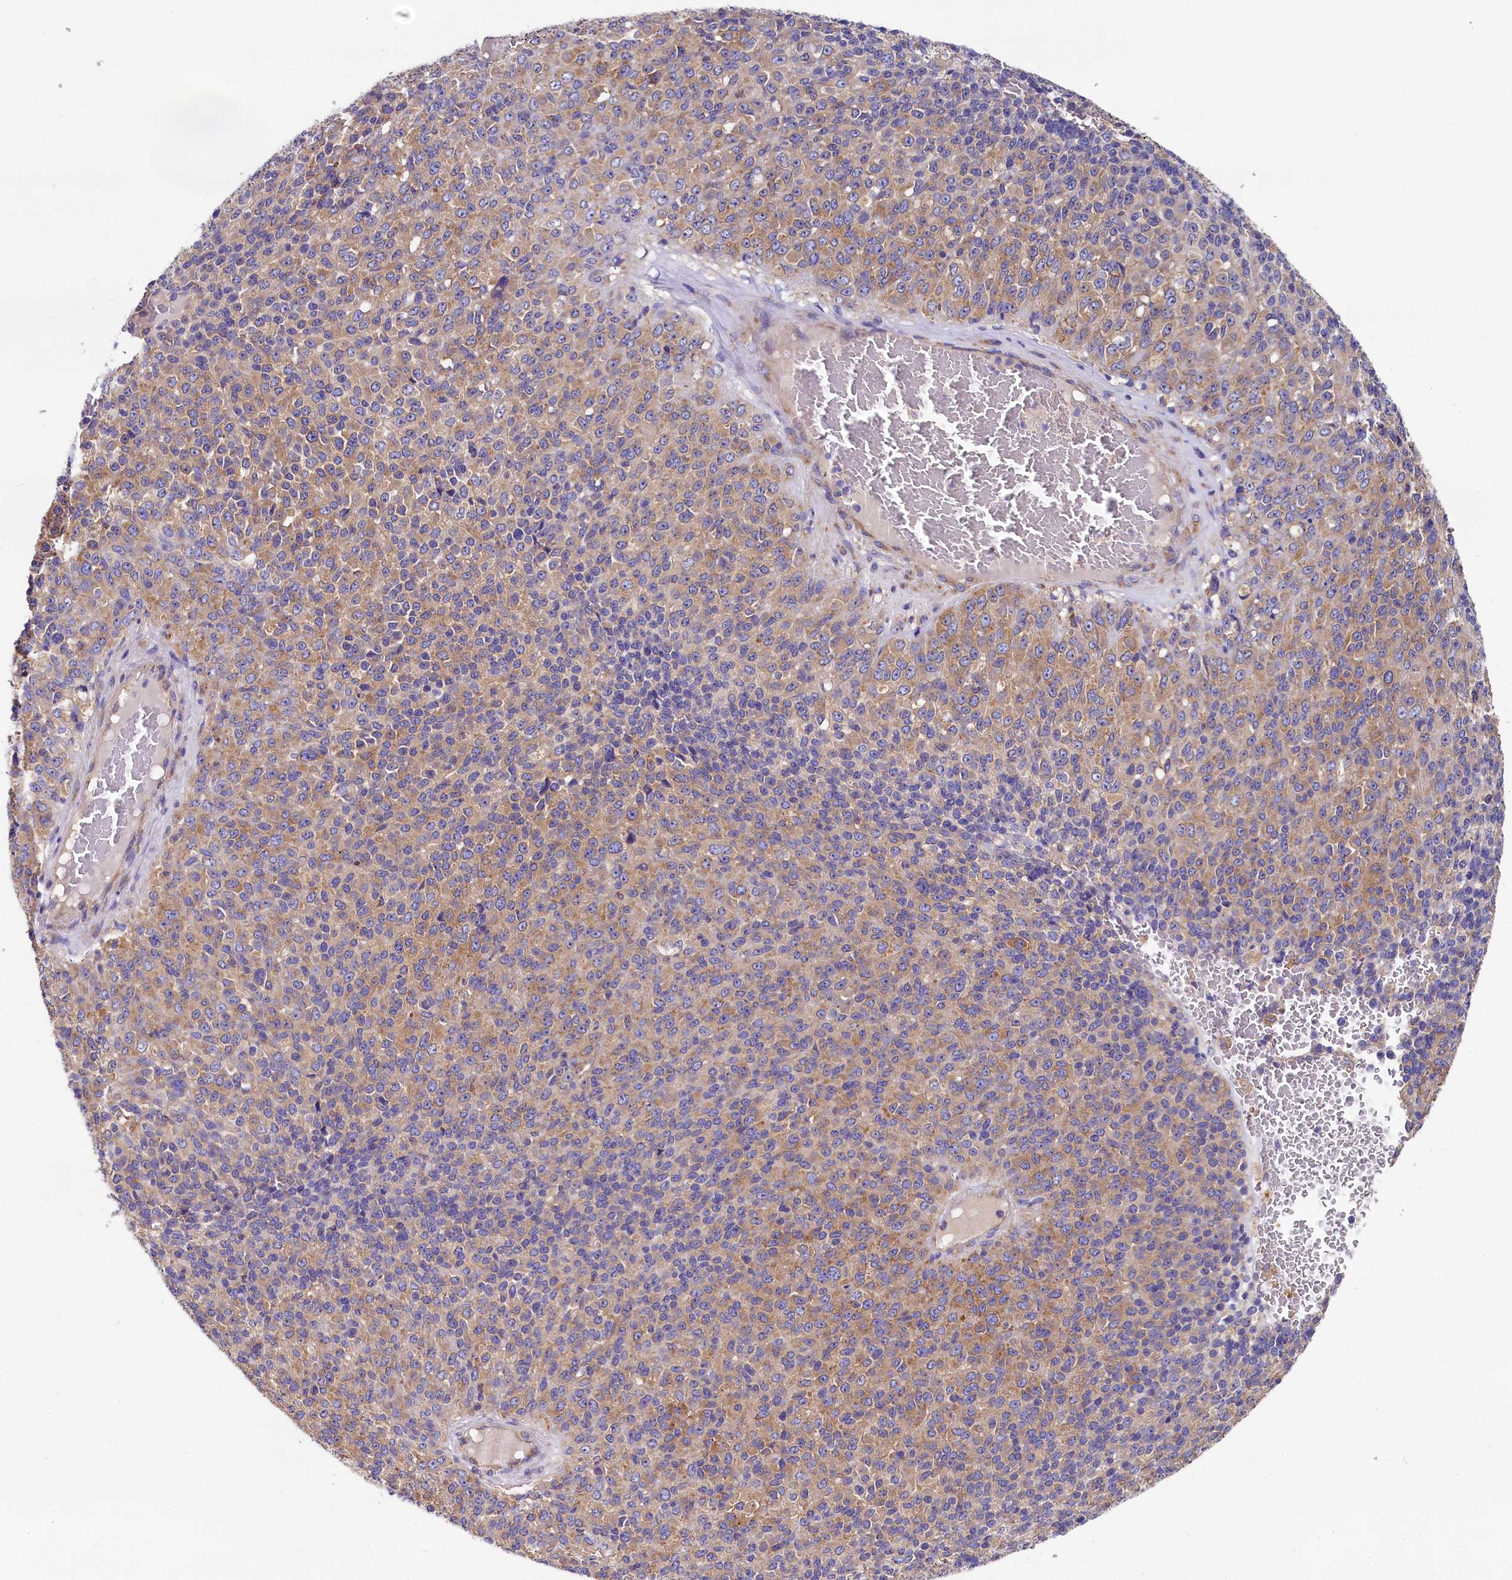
{"staining": {"intensity": "moderate", "quantity": "25%-75%", "location": "cytoplasmic/membranous"}, "tissue": "melanoma", "cell_type": "Tumor cells", "image_type": "cancer", "snomed": [{"axis": "morphology", "description": "Malignant melanoma, Metastatic site"}, {"axis": "topography", "description": "Brain"}], "caption": "Immunohistochemical staining of human melanoma displays medium levels of moderate cytoplasmic/membranous positivity in approximately 25%-75% of tumor cells.", "gene": "QARS1", "patient": {"sex": "female", "age": 56}}